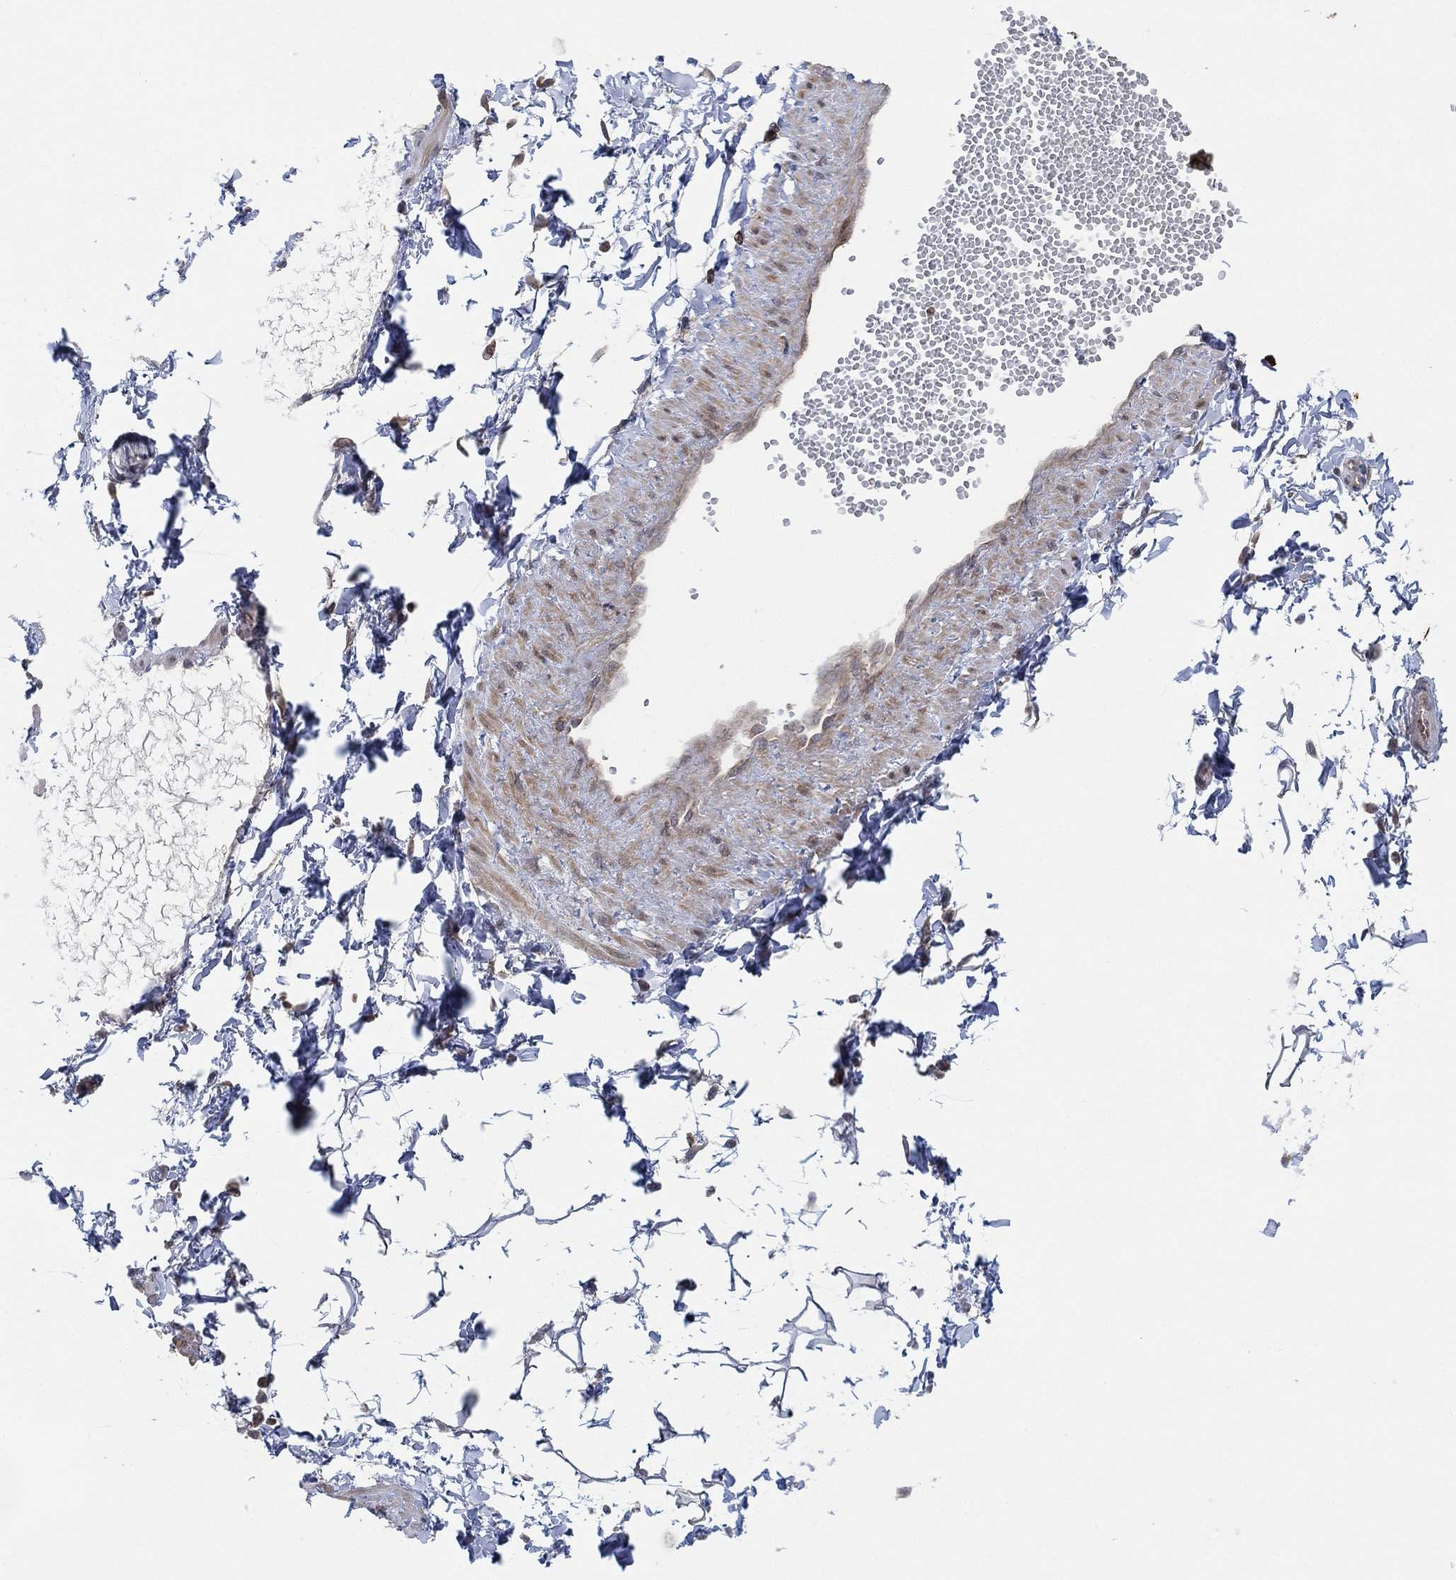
{"staining": {"intensity": "negative", "quantity": "none", "location": "none"}, "tissue": "adipose tissue", "cell_type": "Adipocytes", "image_type": "normal", "snomed": [{"axis": "morphology", "description": "Normal tissue, NOS"}, {"axis": "topography", "description": "Smooth muscle"}, {"axis": "topography", "description": "Peripheral nerve tissue"}], "caption": "Immunohistochemistry histopathology image of benign human adipose tissue stained for a protein (brown), which demonstrates no staining in adipocytes. (Brightfield microscopy of DAB (3,3'-diaminobenzidine) immunohistochemistry (IHC) at high magnification).", "gene": "TMCO1", "patient": {"sex": "male", "age": 22}}